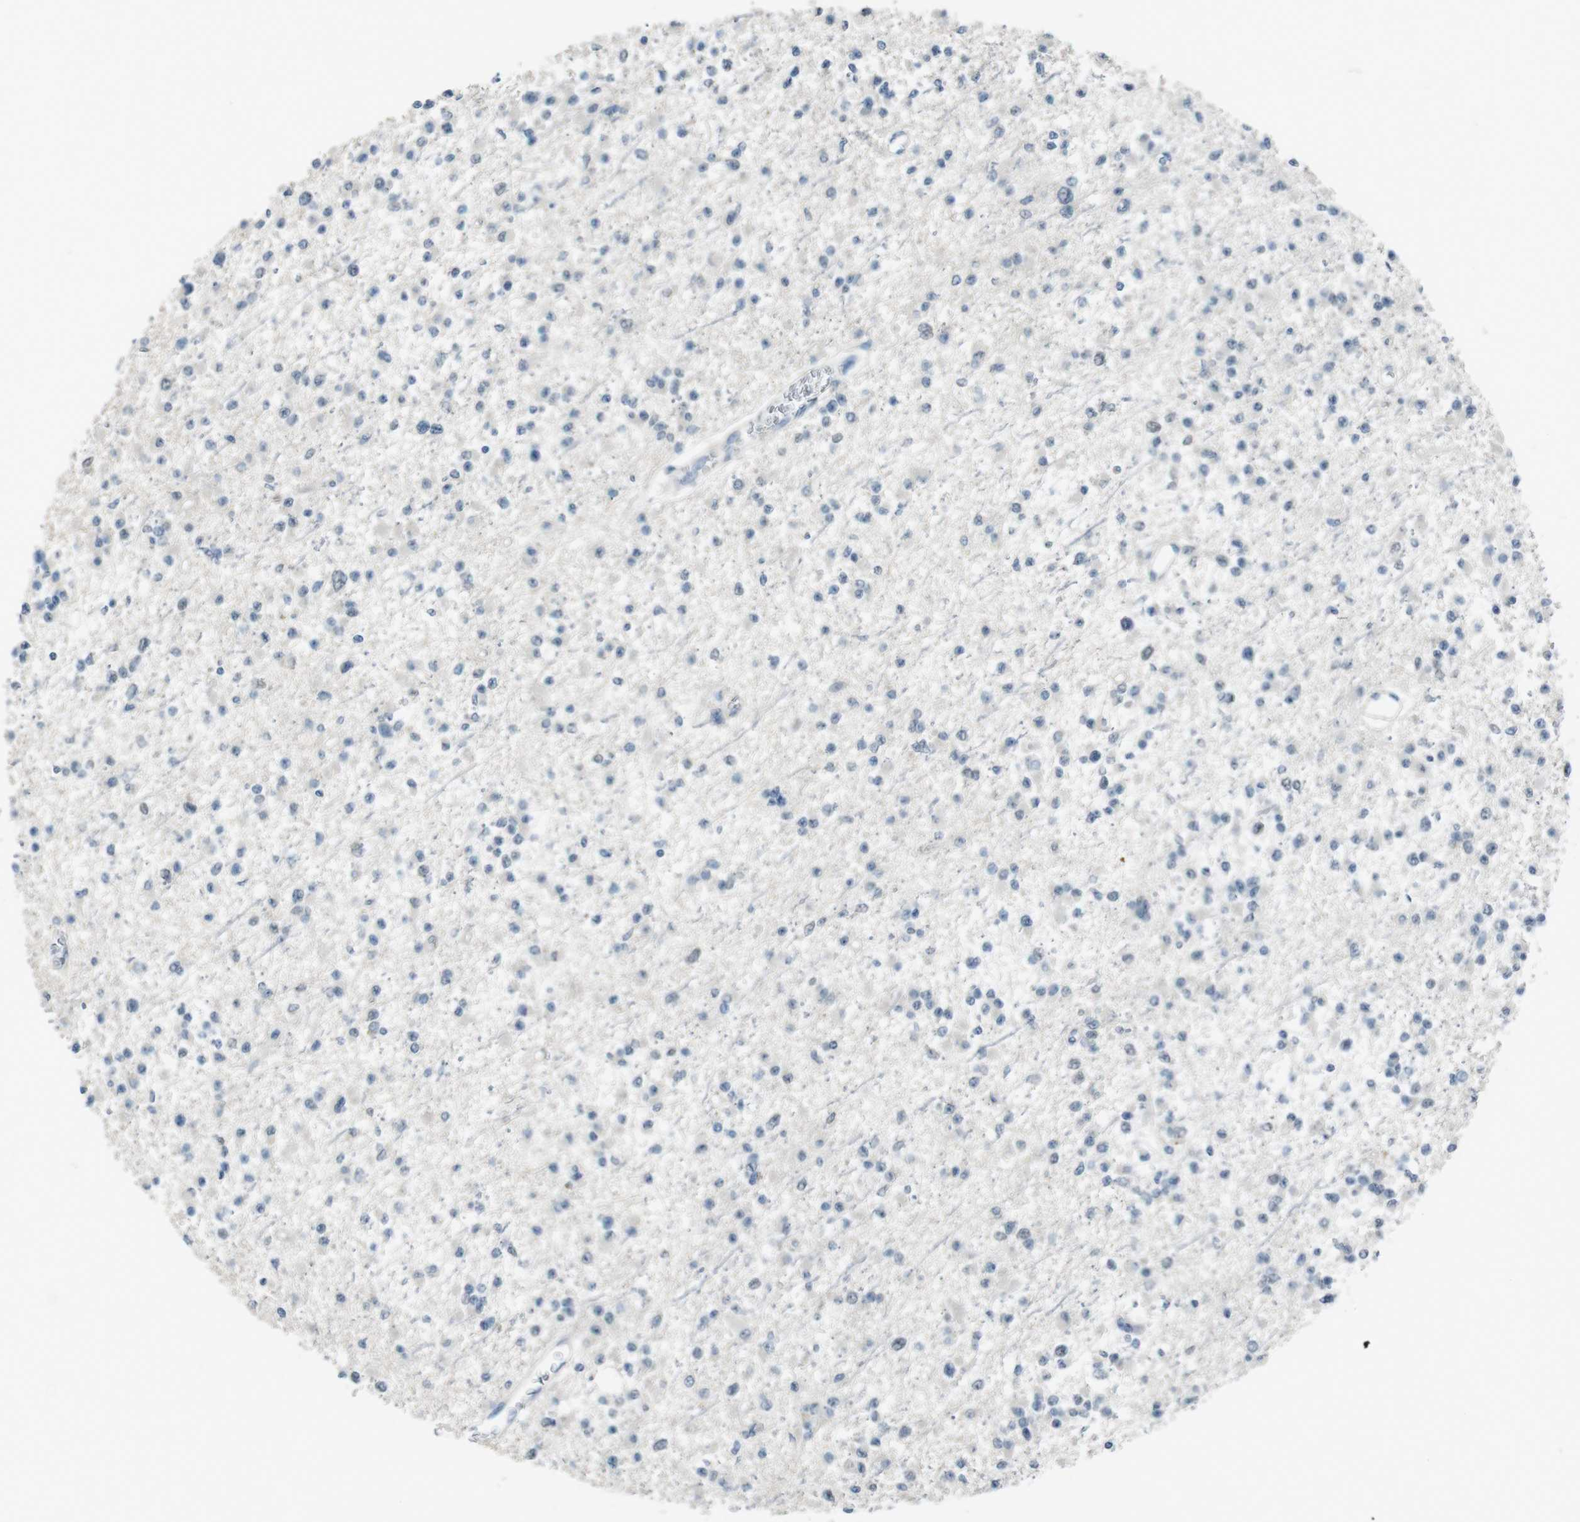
{"staining": {"intensity": "negative", "quantity": "none", "location": "none"}, "tissue": "glioma", "cell_type": "Tumor cells", "image_type": "cancer", "snomed": [{"axis": "morphology", "description": "Glioma, malignant, Low grade"}, {"axis": "topography", "description": "Brain"}], "caption": "The histopathology image reveals no staining of tumor cells in malignant glioma (low-grade). (Brightfield microscopy of DAB (3,3'-diaminobenzidine) immunohistochemistry (IHC) at high magnification).", "gene": "ENTPD7", "patient": {"sex": "female", "age": 22}}